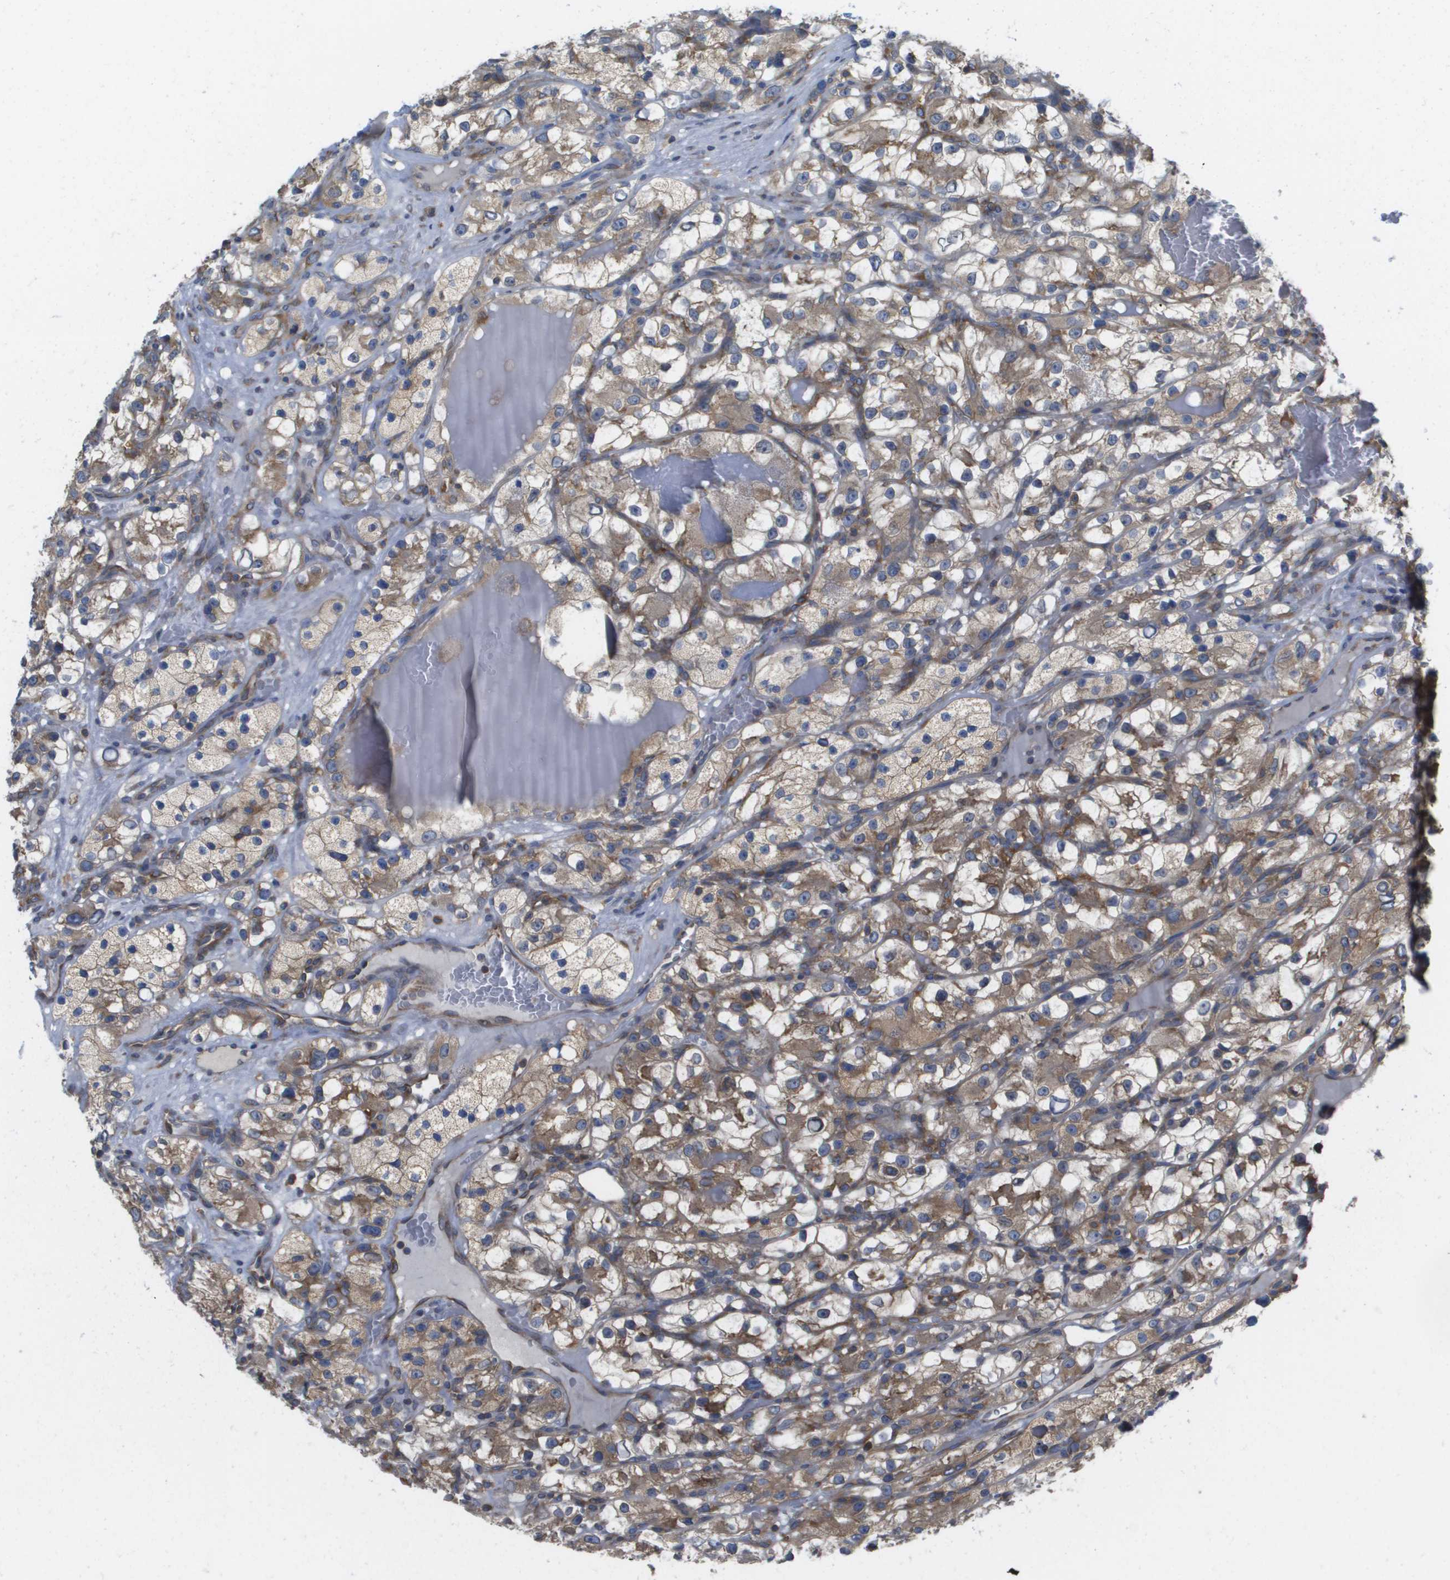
{"staining": {"intensity": "moderate", "quantity": "25%-75%", "location": "cytoplasmic/membranous"}, "tissue": "renal cancer", "cell_type": "Tumor cells", "image_type": "cancer", "snomed": [{"axis": "morphology", "description": "Adenocarcinoma, NOS"}, {"axis": "topography", "description": "Kidney"}], "caption": "DAB (3,3'-diaminobenzidine) immunohistochemical staining of adenocarcinoma (renal) displays moderate cytoplasmic/membranous protein staining in approximately 25%-75% of tumor cells. (DAB (3,3'-diaminobenzidine) IHC with brightfield microscopy, high magnification).", "gene": "EIF4G2", "patient": {"sex": "female", "age": 57}}